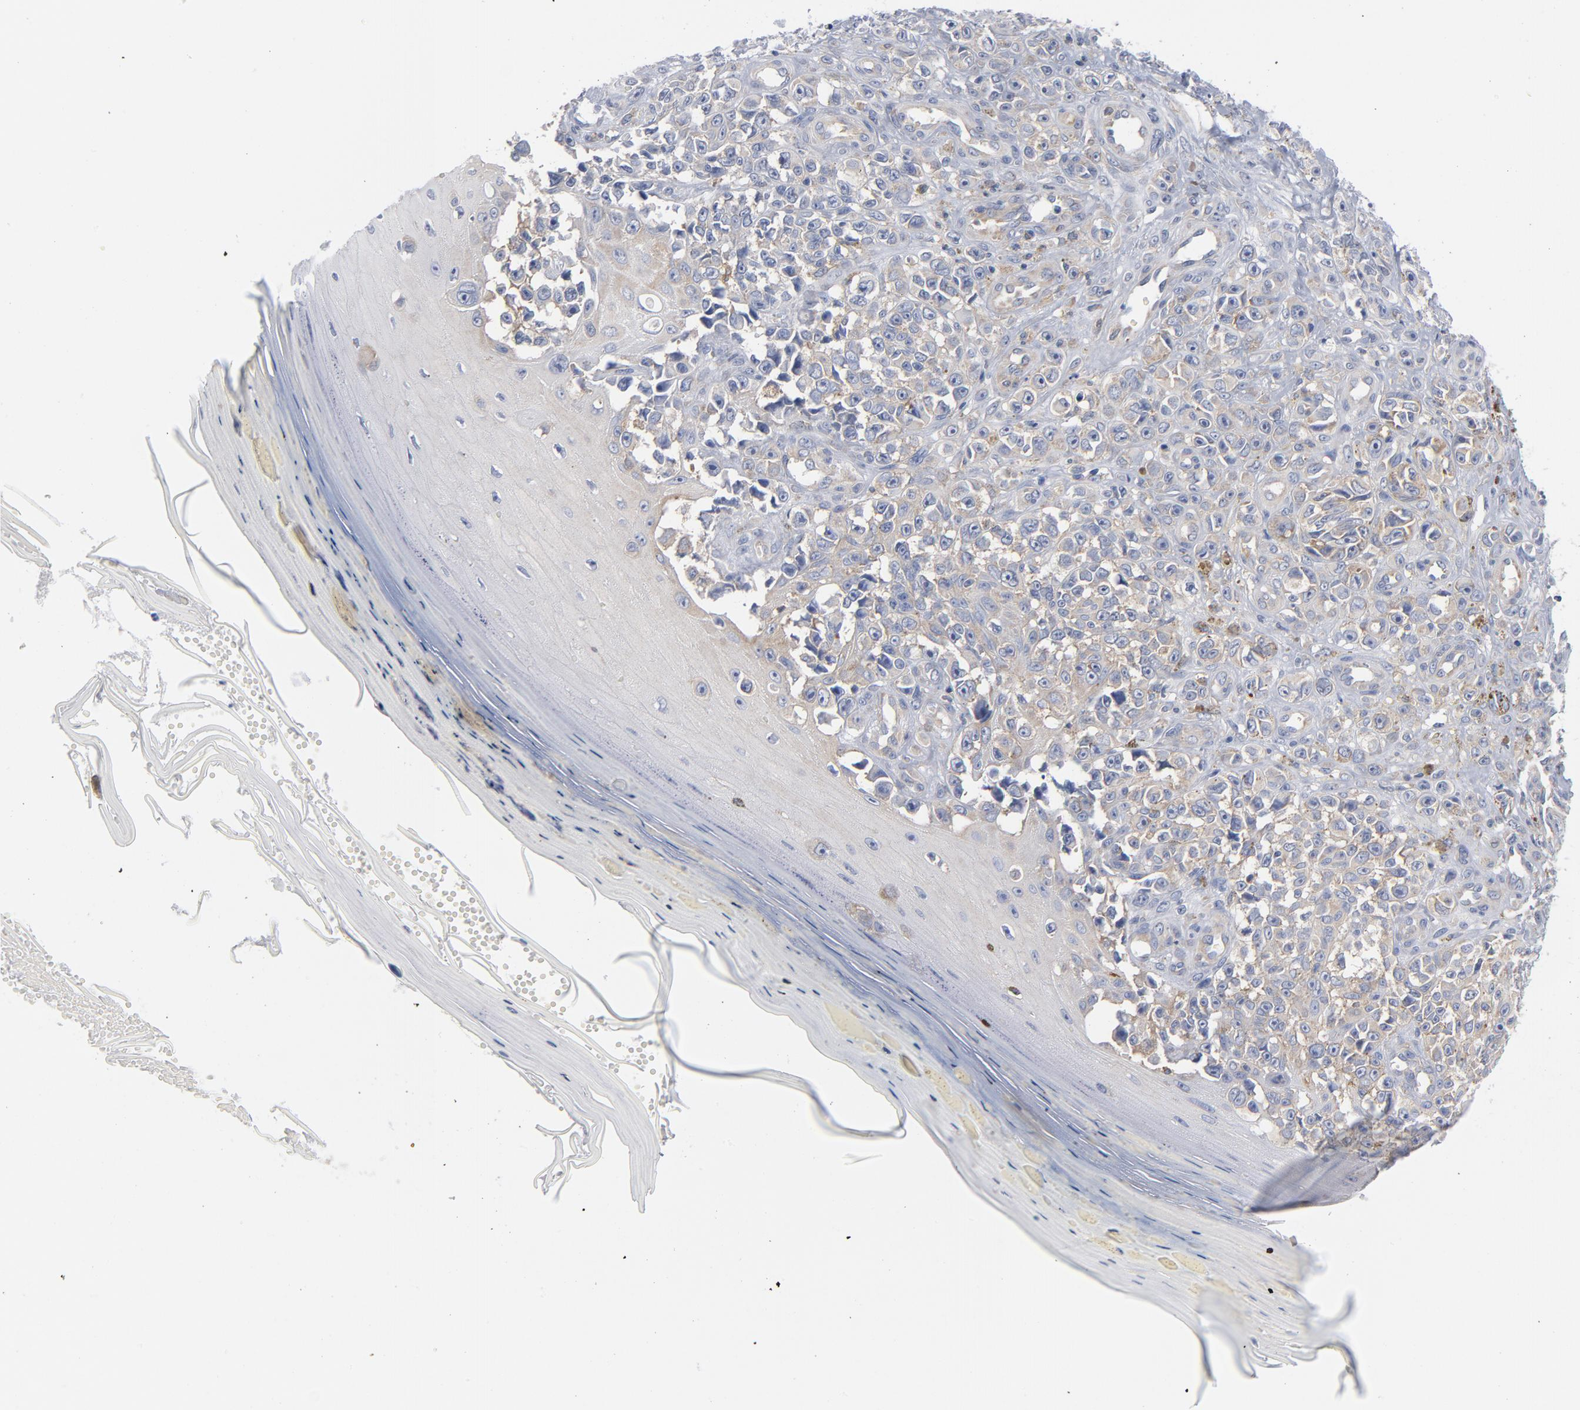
{"staining": {"intensity": "weak", "quantity": "25%-75%", "location": "cytoplasmic/membranous"}, "tissue": "melanoma", "cell_type": "Tumor cells", "image_type": "cancer", "snomed": [{"axis": "morphology", "description": "Malignant melanoma, NOS"}, {"axis": "topography", "description": "Skin"}], "caption": "Immunohistochemistry image of melanoma stained for a protein (brown), which reveals low levels of weak cytoplasmic/membranous staining in approximately 25%-75% of tumor cells.", "gene": "CD86", "patient": {"sex": "female", "age": 82}}